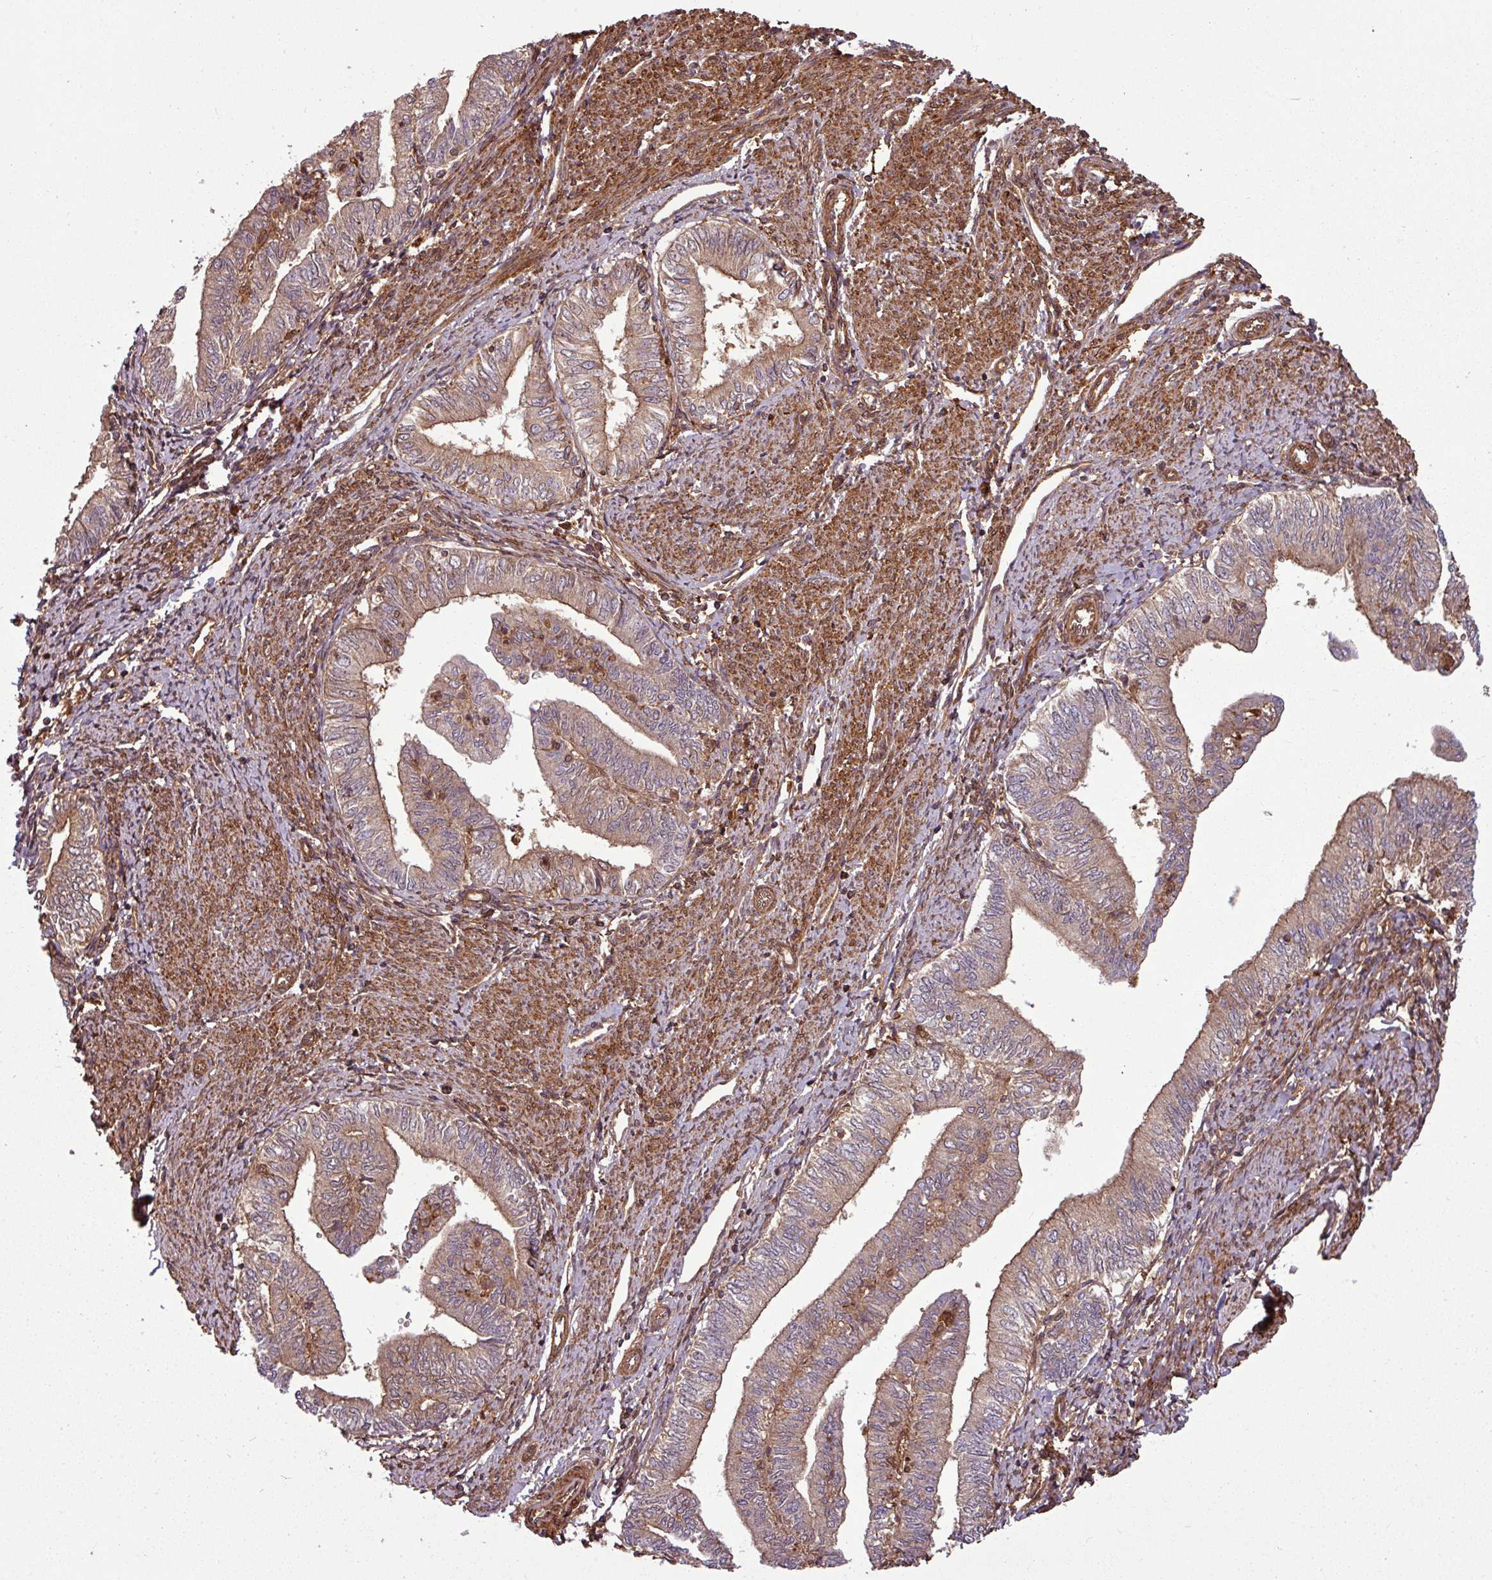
{"staining": {"intensity": "weak", "quantity": ">75%", "location": "cytoplasmic/membranous"}, "tissue": "endometrial cancer", "cell_type": "Tumor cells", "image_type": "cancer", "snomed": [{"axis": "morphology", "description": "Adenocarcinoma, NOS"}, {"axis": "topography", "description": "Endometrium"}], "caption": "A low amount of weak cytoplasmic/membranous positivity is appreciated in about >75% of tumor cells in adenocarcinoma (endometrial) tissue. (Stains: DAB (3,3'-diaminobenzidine) in brown, nuclei in blue, Microscopy: brightfield microscopy at high magnification).", "gene": "SH3BGRL", "patient": {"sex": "female", "age": 66}}